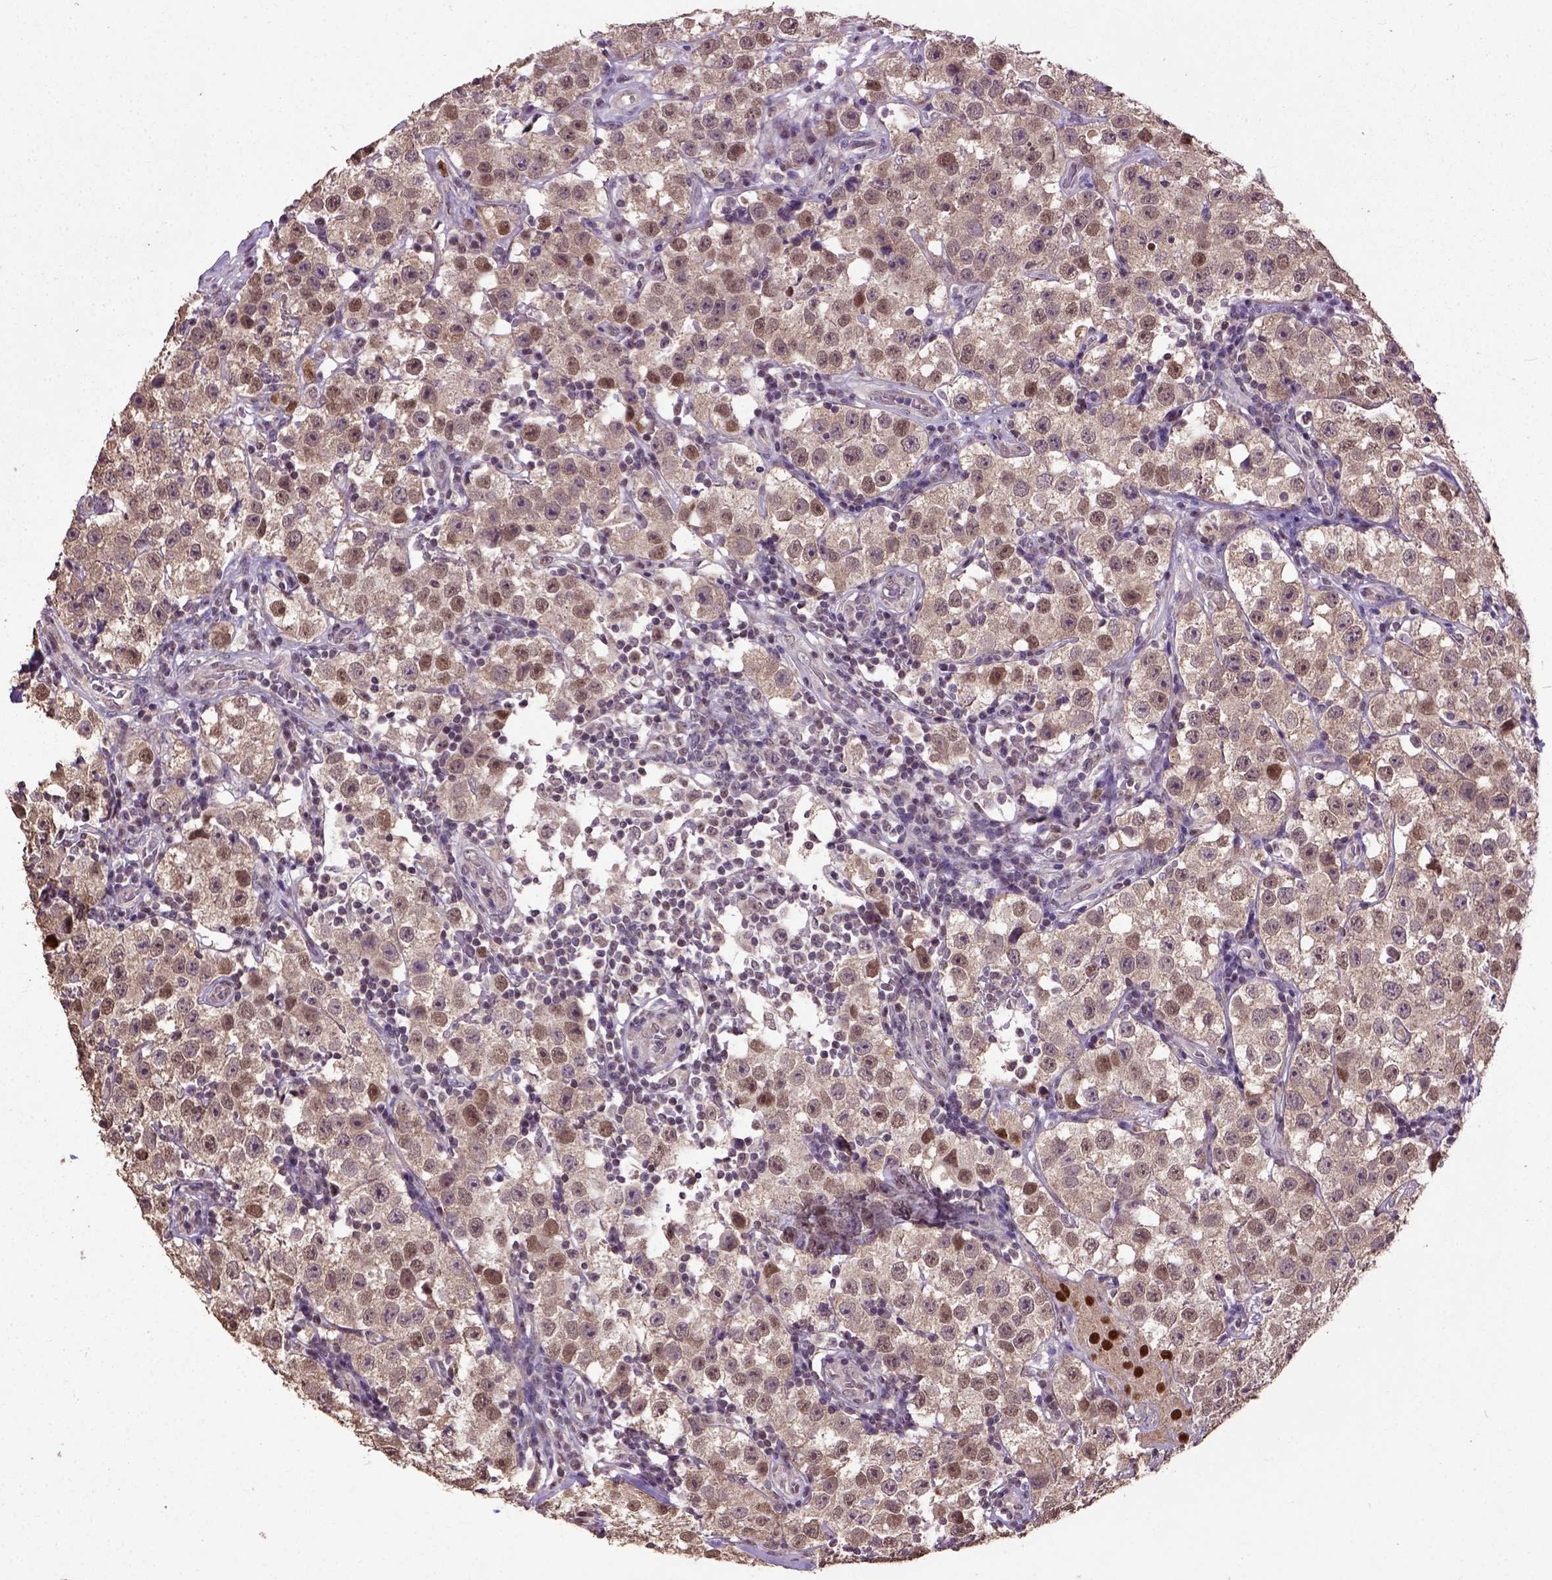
{"staining": {"intensity": "moderate", "quantity": "25%-75%", "location": "cytoplasmic/membranous,nuclear"}, "tissue": "testis cancer", "cell_type": "Tumor cells", "image_type": "cancer", "snomed": [{"axis": "morphology", "description": "Seminoma, NOS"}, {"axis": "topography", "description": "Testis"}], "caption": "Testis seminoma stained for a protein reveals moderate cytoplasmic/membranous and nuclear positivity in tumor cells. (DAB (3,3'-diaminobenzidine) IHC, brown staining for protein, blue staining for nuclei).", "gene": "UBA3", "patient": {"sex": "male", "age": 34}}